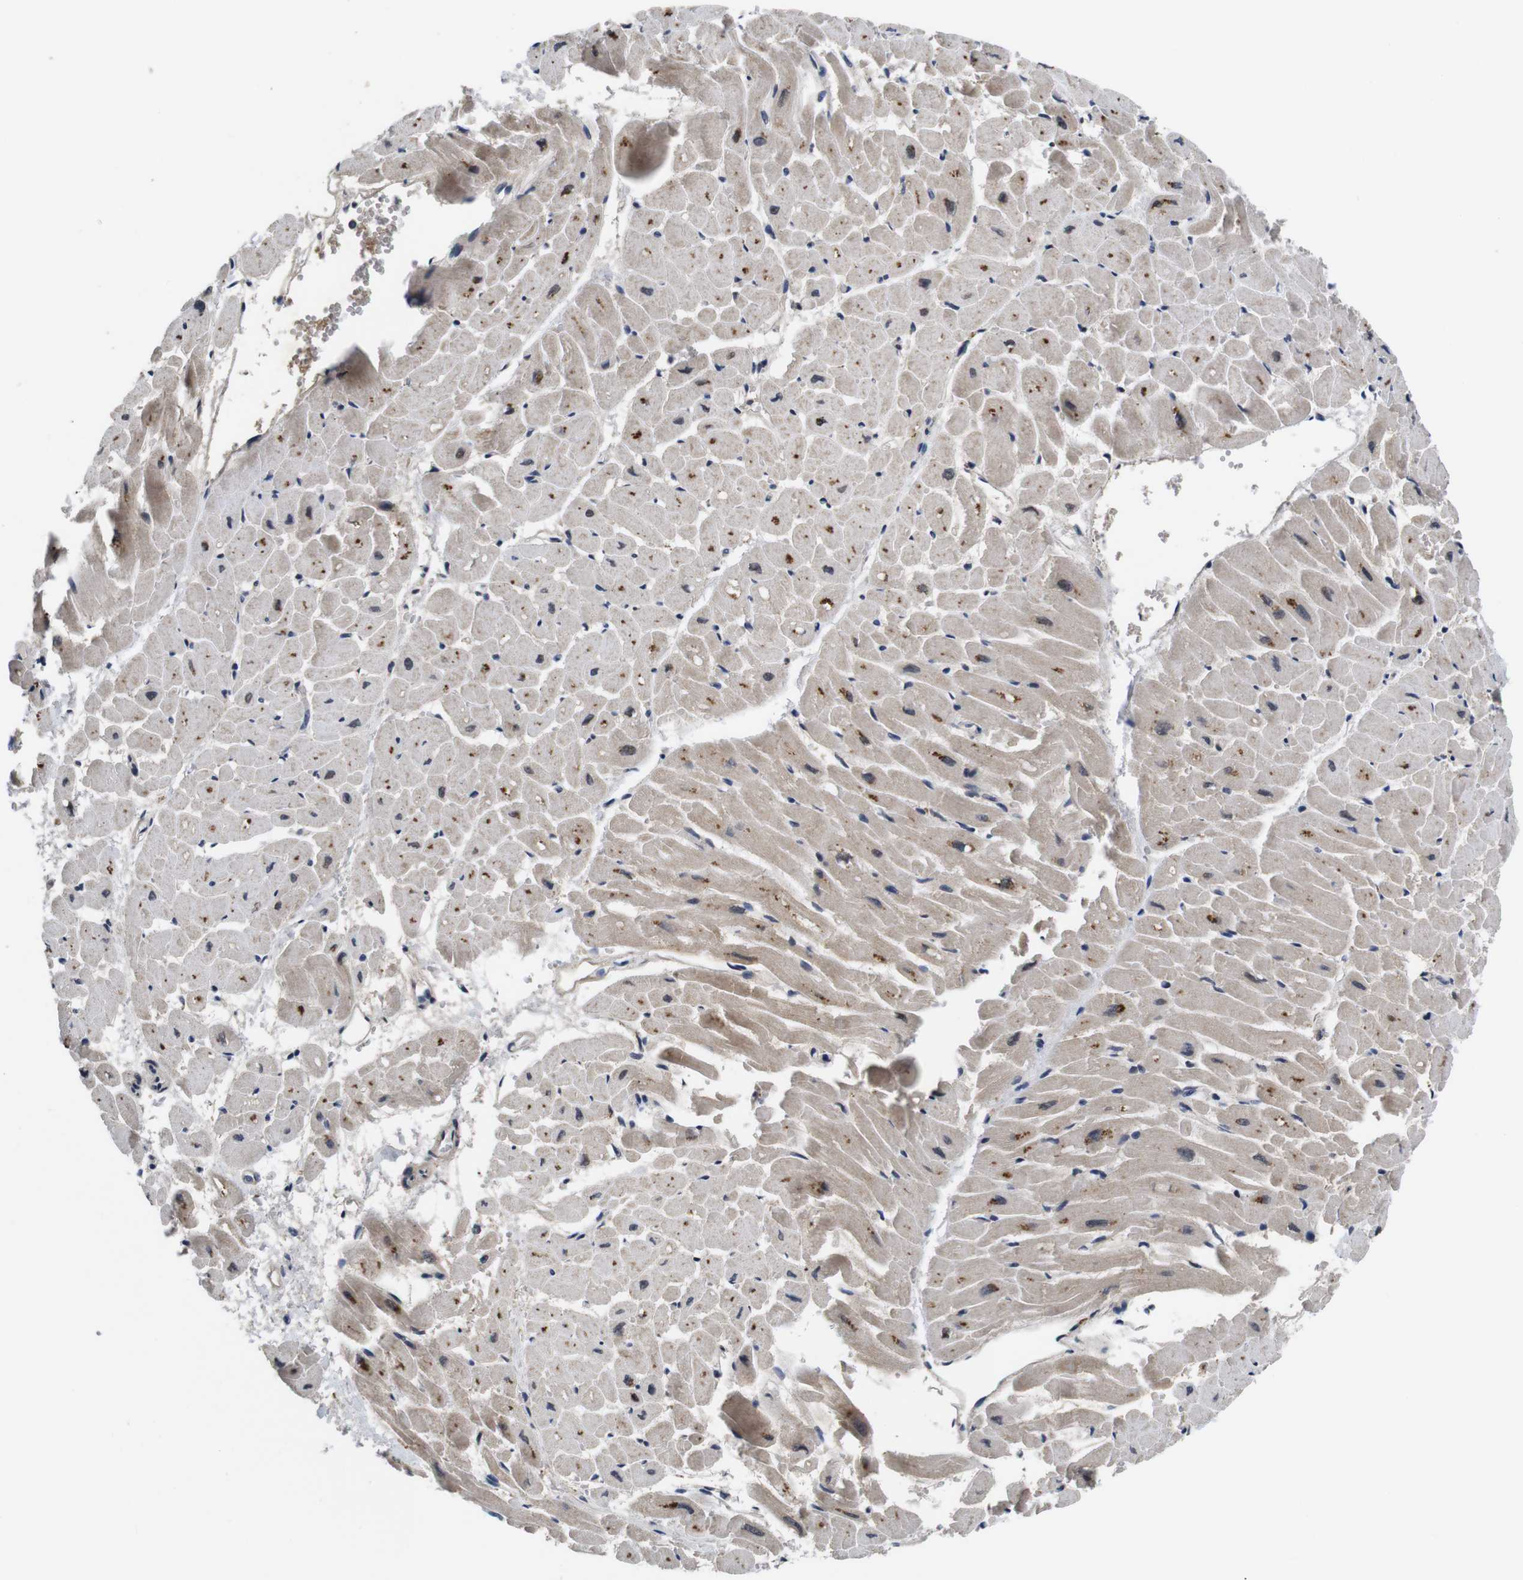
{"staining": {"intensity": "strong", "quantity": "25%-75%", "location": "cytoplasmic/membranous"}, "tissue": "heart muscle", "cell_type": "Cardiomyocytes", "image_type": "normal", "snomed": [{"axis": "morphology", "description": "Normal tissue, NOS"}, {"axis": "topography", "description": "Heart"}], "caption": "This micrograph shows immunohistochemistry (IHC) staining of normal heart muscle, with high strong cytoplasmic/membranous positivity in about 25%-75% of cardiomyocytes.", "gene": "ZBTB46", "patient": {"sex": "male", "age": 45}}